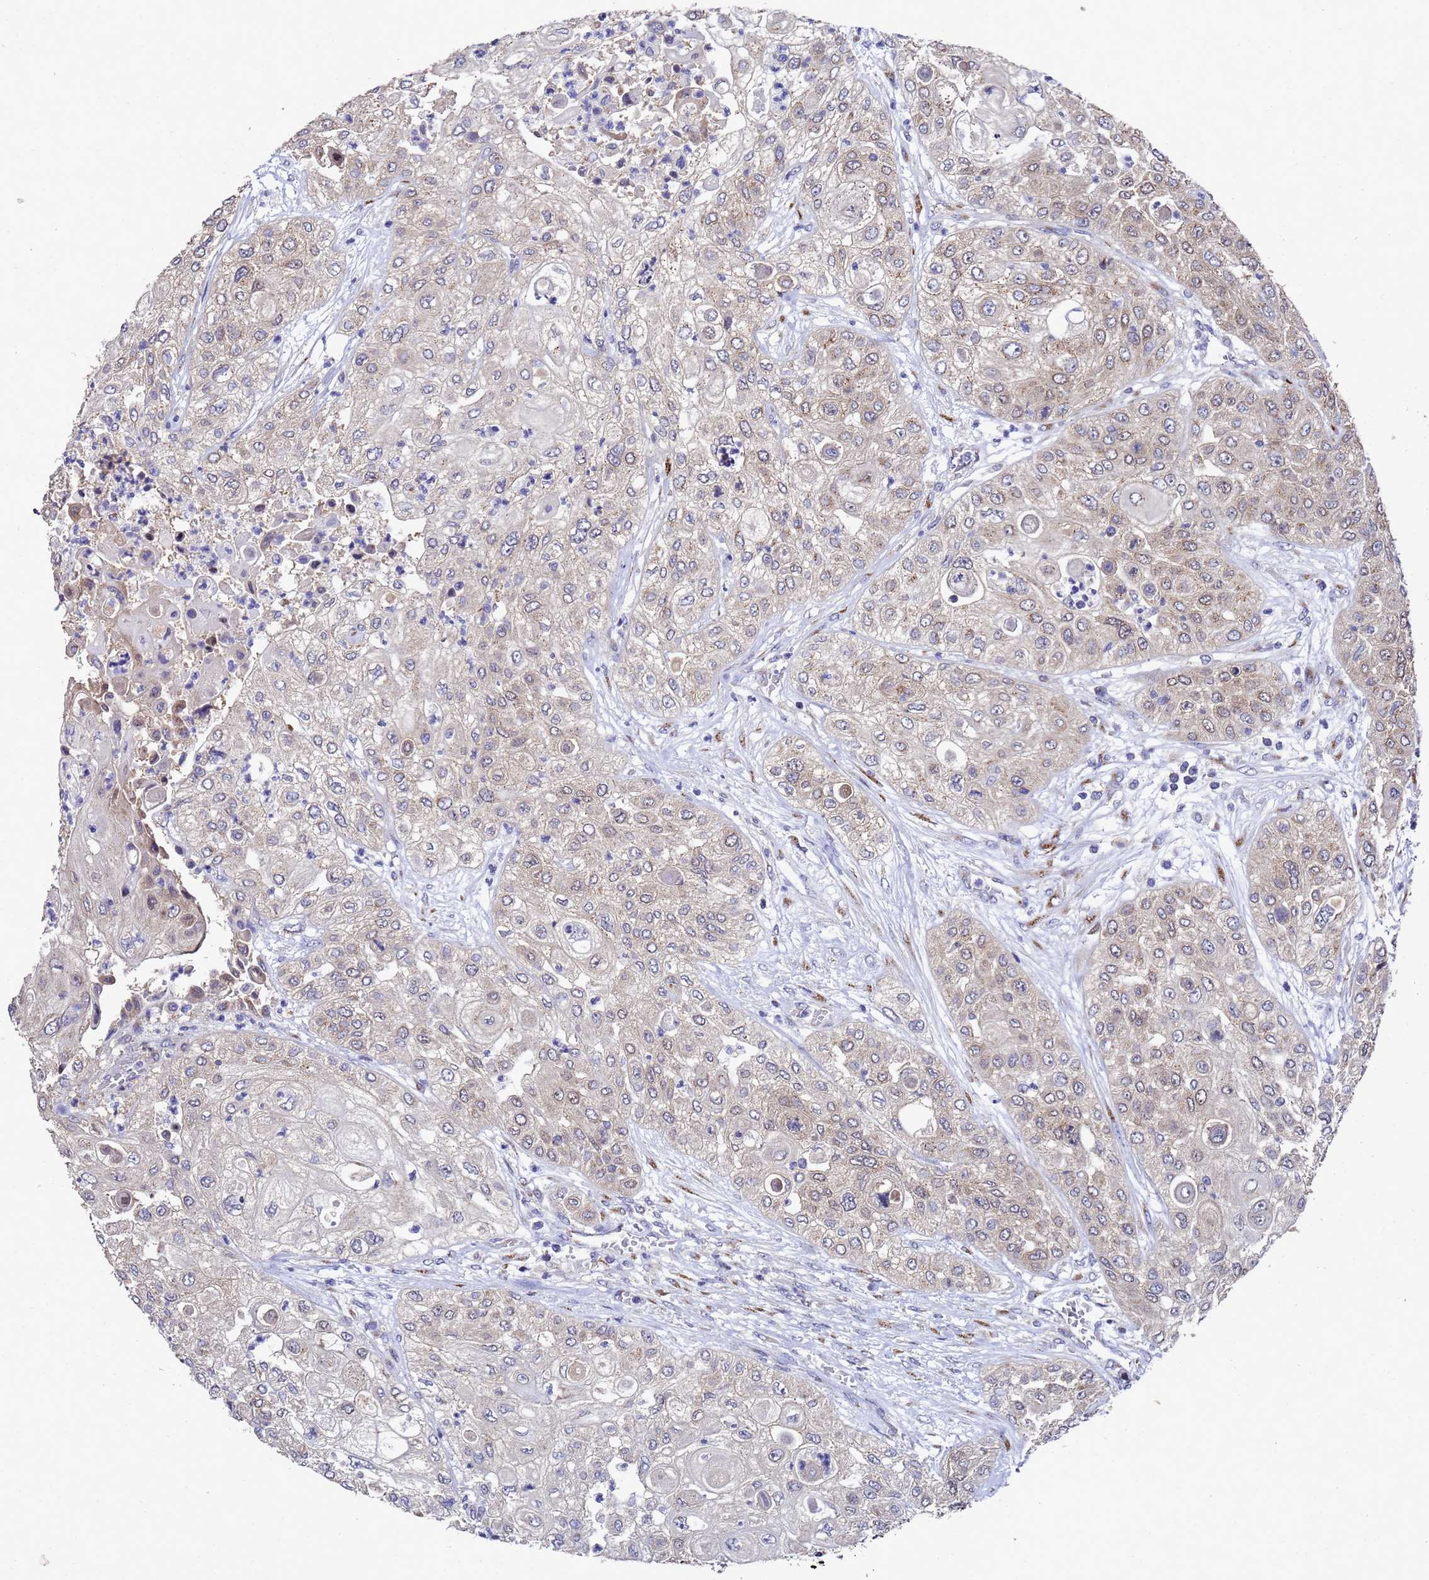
{"staining": {"intensity": "weak", "quantity": "<25%", "location": "cytoplasmic/membranous"}, "tissue": "urothelial cancer", "cell_type": "Tumor cells", "image_type": "cancer", "snomed": [{"axis": "morphology", "description": "Urothelial carcinoma, High grade"}, {"axis": "topography", "description": "Urinary bladder"}], "caption": "DAB (3,3'-diaminobenzidine) immunohistochemical staining of high-grade urothelial carcinoma displays no significant expression in tumor cells.", "gene": "NSUN6", "patient": {"sex": "female", "age": 79}}